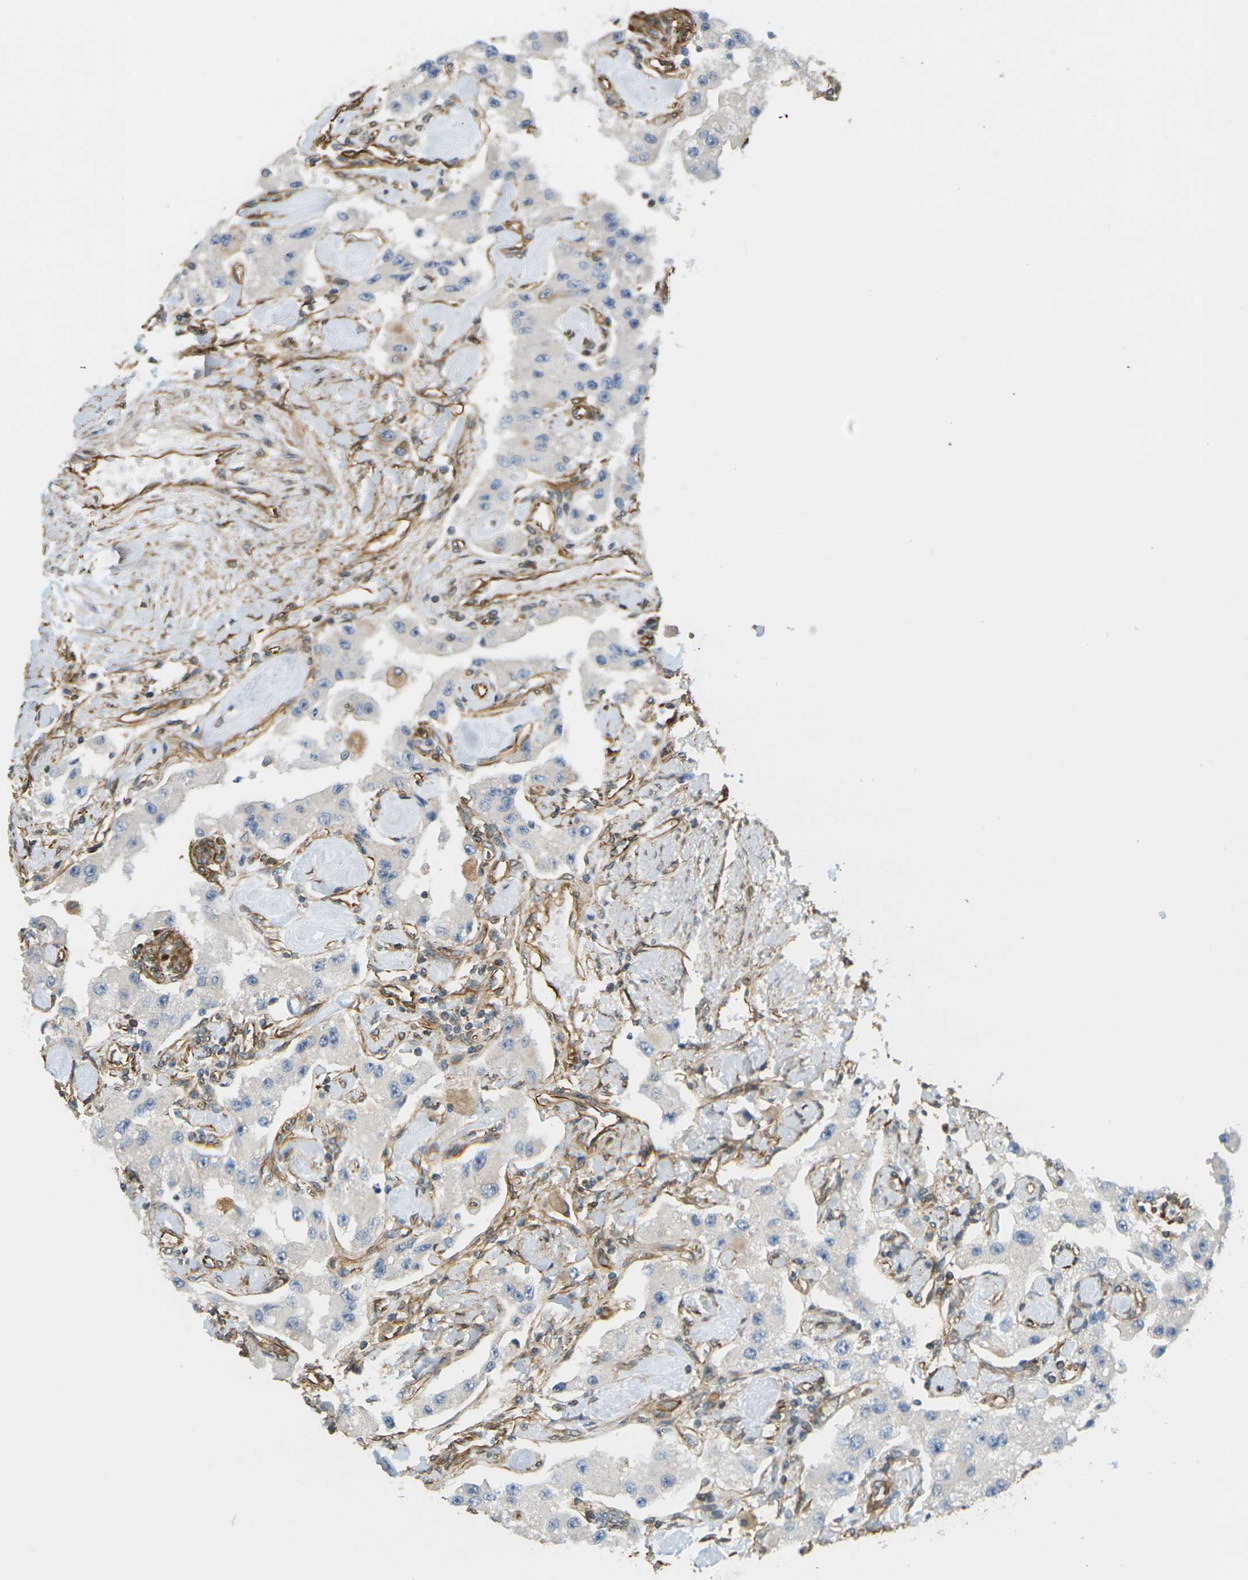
{"staining": {"intensity": "negative", "quantity": "none", "location": "none"}, "tissue": "carcinoid", "cell_type": "Tumor cells", "image_type": "cancer", "snomed": [{"axis": "morphology", "description": "Carcinoid, malignant, NOS"}, {"axis": "topography", "description": "Pancreas"}], "caption": "Tumor cells show no significant expression in carcinoid (malignant).", "gene": "CYTH3", "patient": {"sex": "male", "age": 41}}